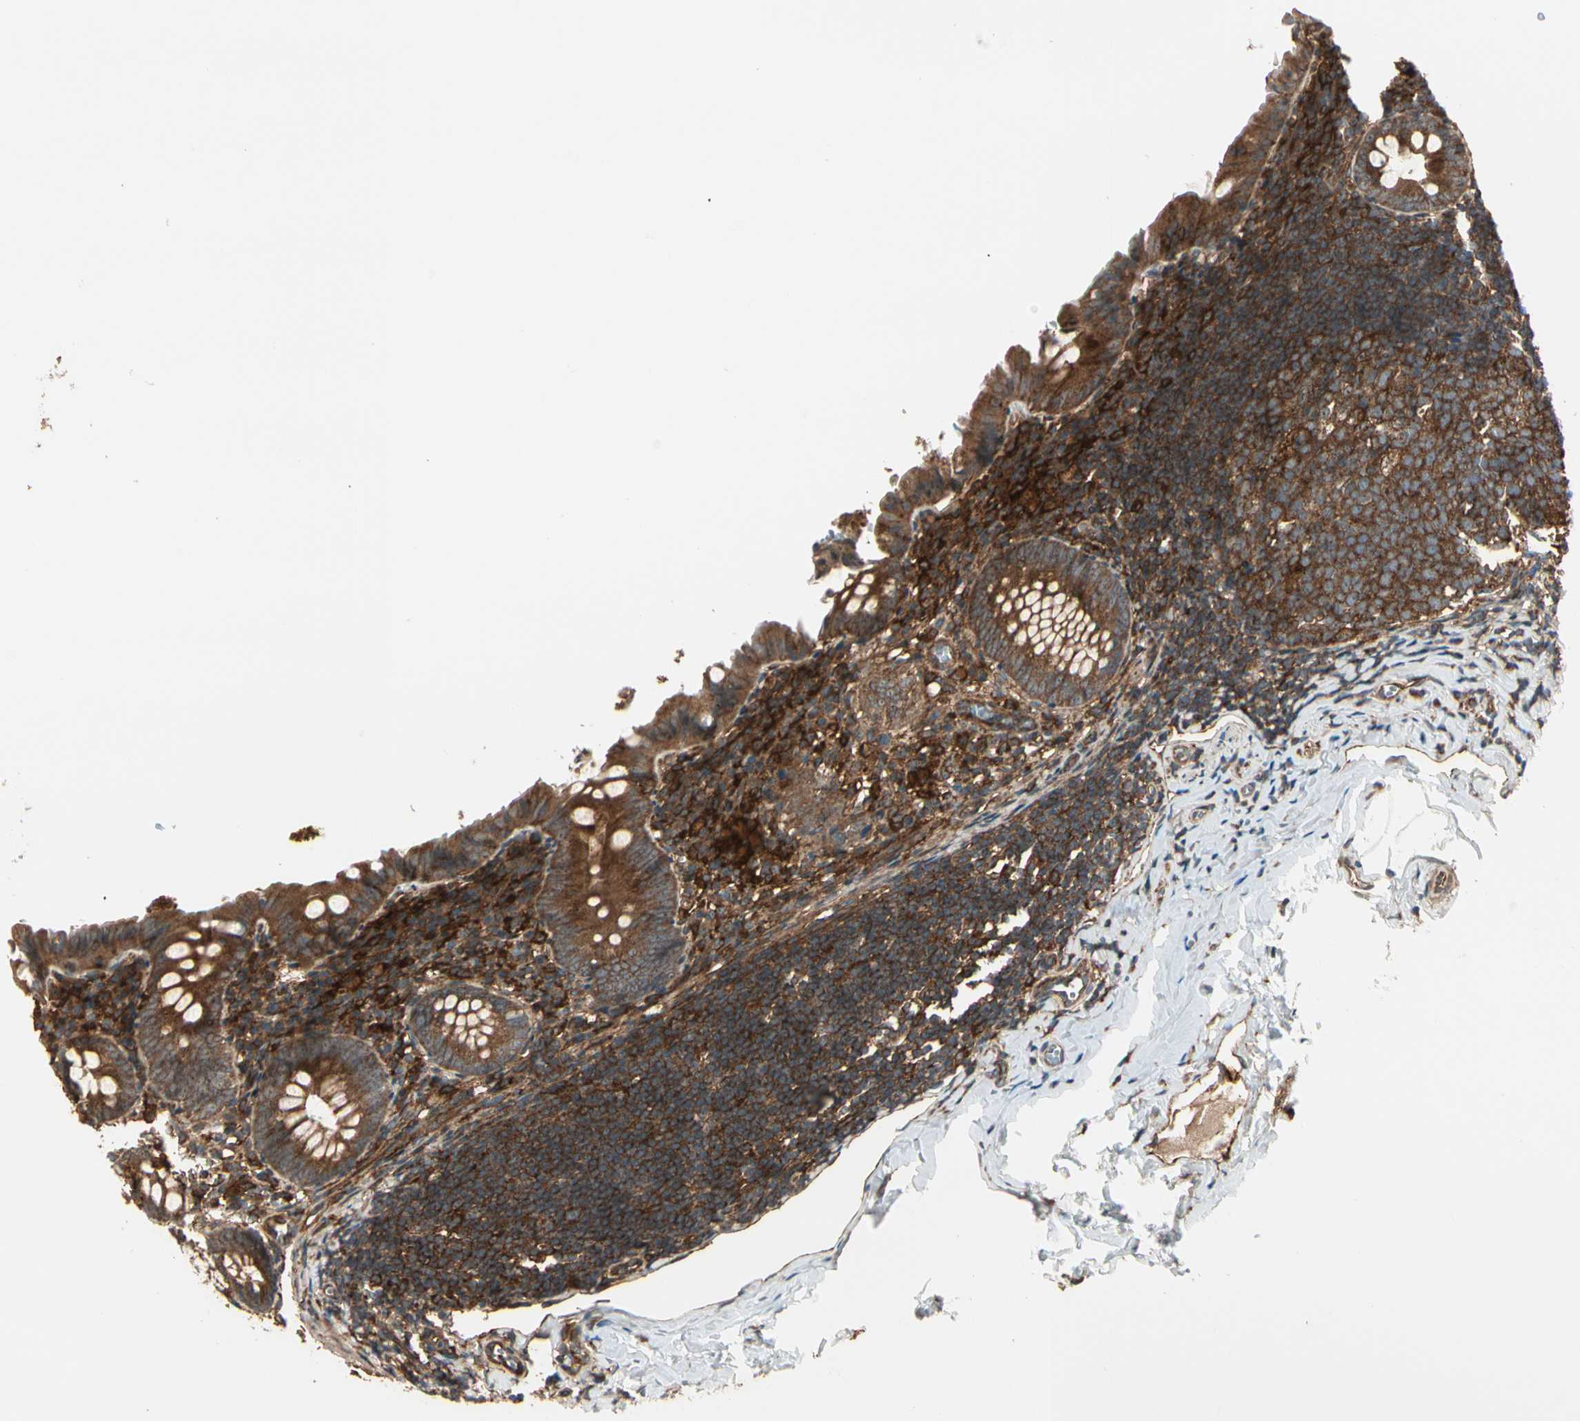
{"staining": {"intensity": "strong", "quantity": ">75%", "location": "cytoplasmic/membranous"}, "tissue": "appendix", "cell_type": "Glandular cells", "image_type": "normal", "snomed": [{"axis": "morphology", "description": "Normal tissue, NOS"}, {"axis": "topography", "description": "Appendix"}], "caption": "Glandular cells reveal high levels of strong cytoplasmic/membranous staining in about >75% of cells in normal human appendix.", "gene": "FKBP15", "patient": {"sex": "female", "age": 10}}